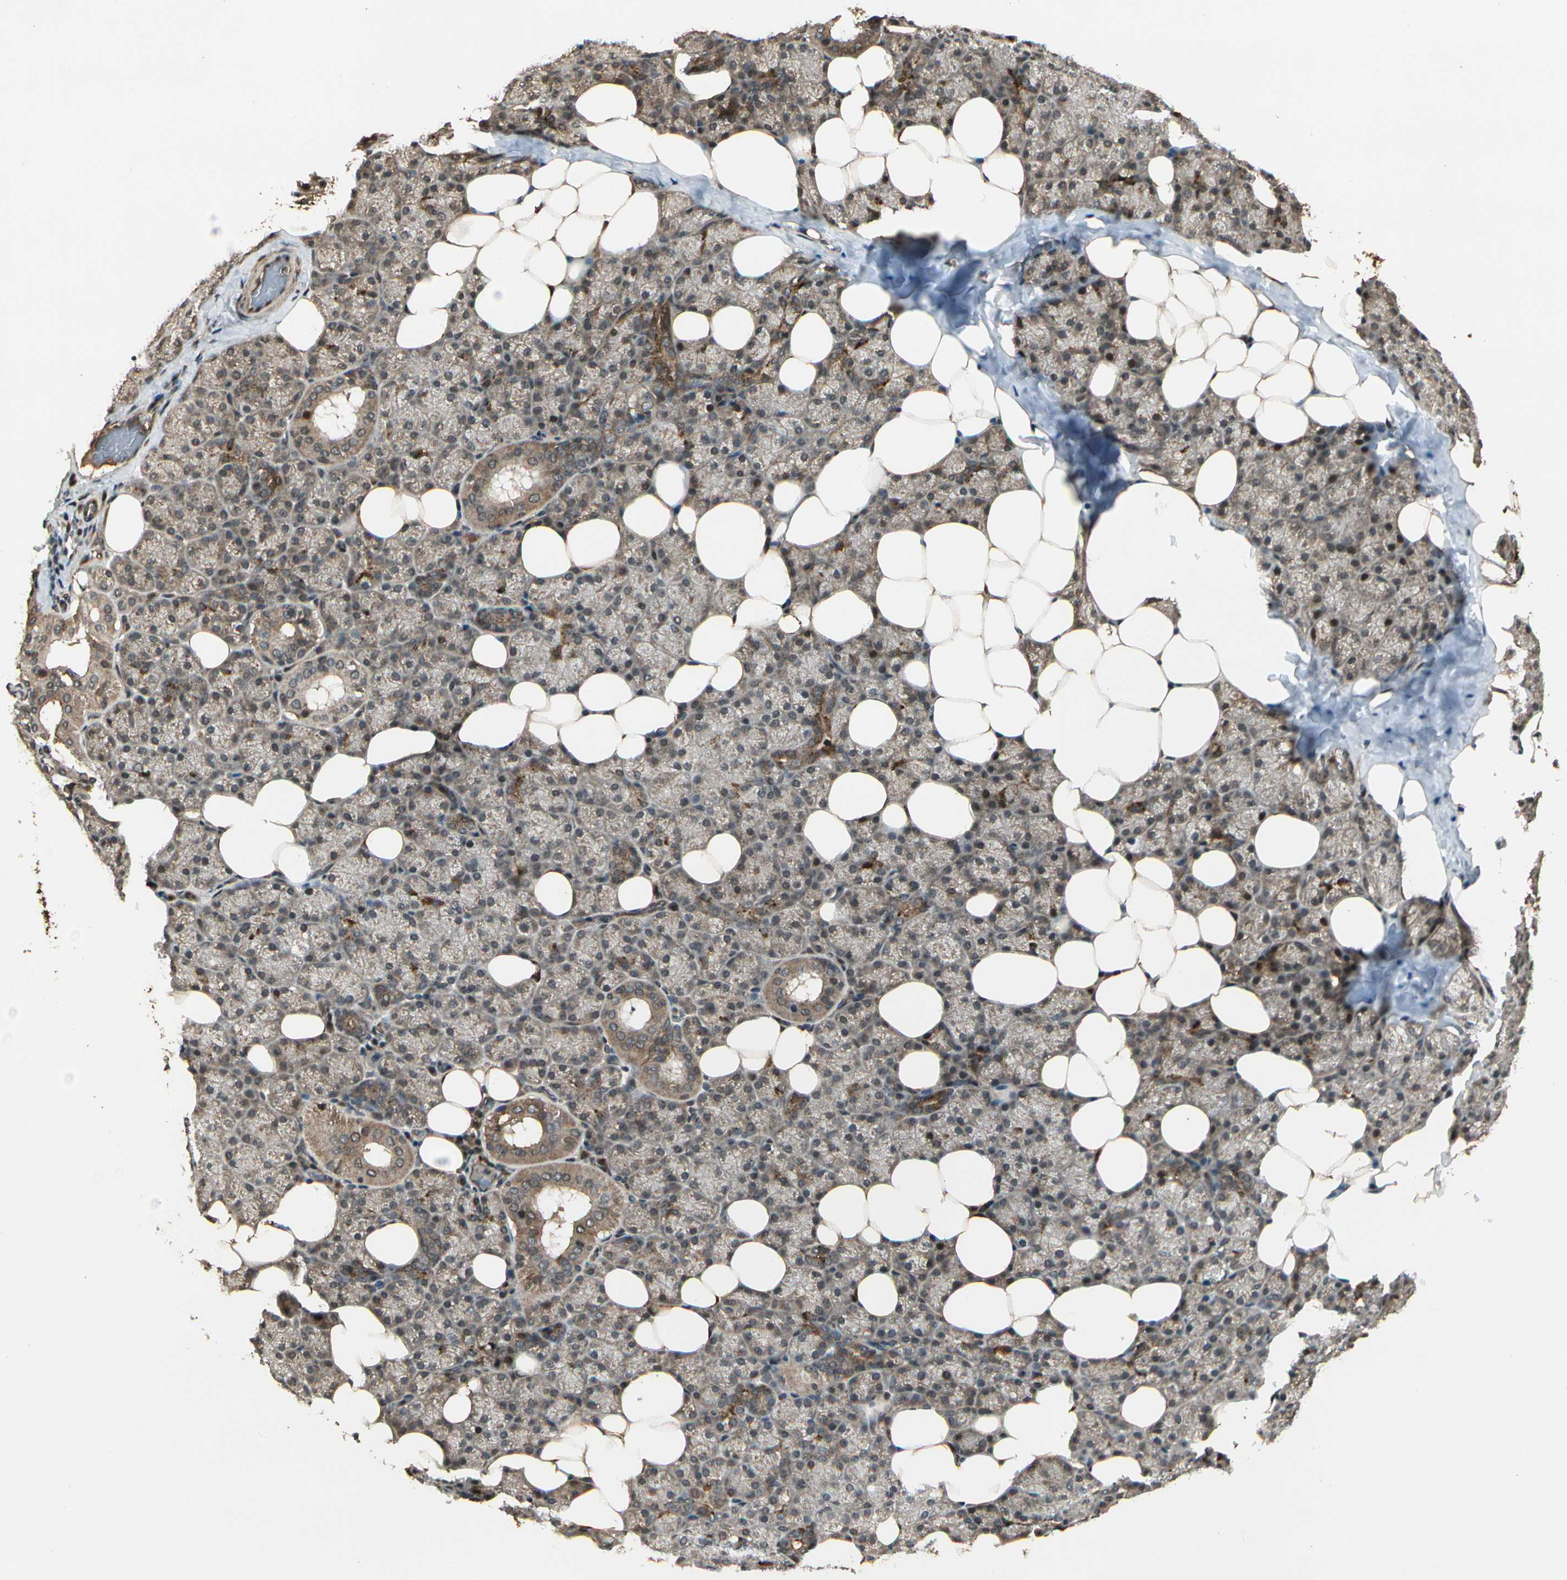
{"staining": {"intensity": "moderate", "quantity": "25%-75%", "location": "cytoplasmic/membranous"}, "tissue": "salivary gland", "cell_type": "Glandular cells", "image_type": "normal", "snomed": [{"axis": "morphology", "description": "Normal tissue, NOS"}, {"axis": "topography", "description": "Lymph node"}, {"axis": "topography", "description": "Salivary gland"}], "caption": "High-power microscopy captured an immunohistochemistry (IHC) photomicrograph of normal salivary gland, revealing moderate cytoplasmic/membranous positivity in about 25%-75% of glandular cells.", "gene": "GLUL", "patient": {"sex": "male", "age": 8}}